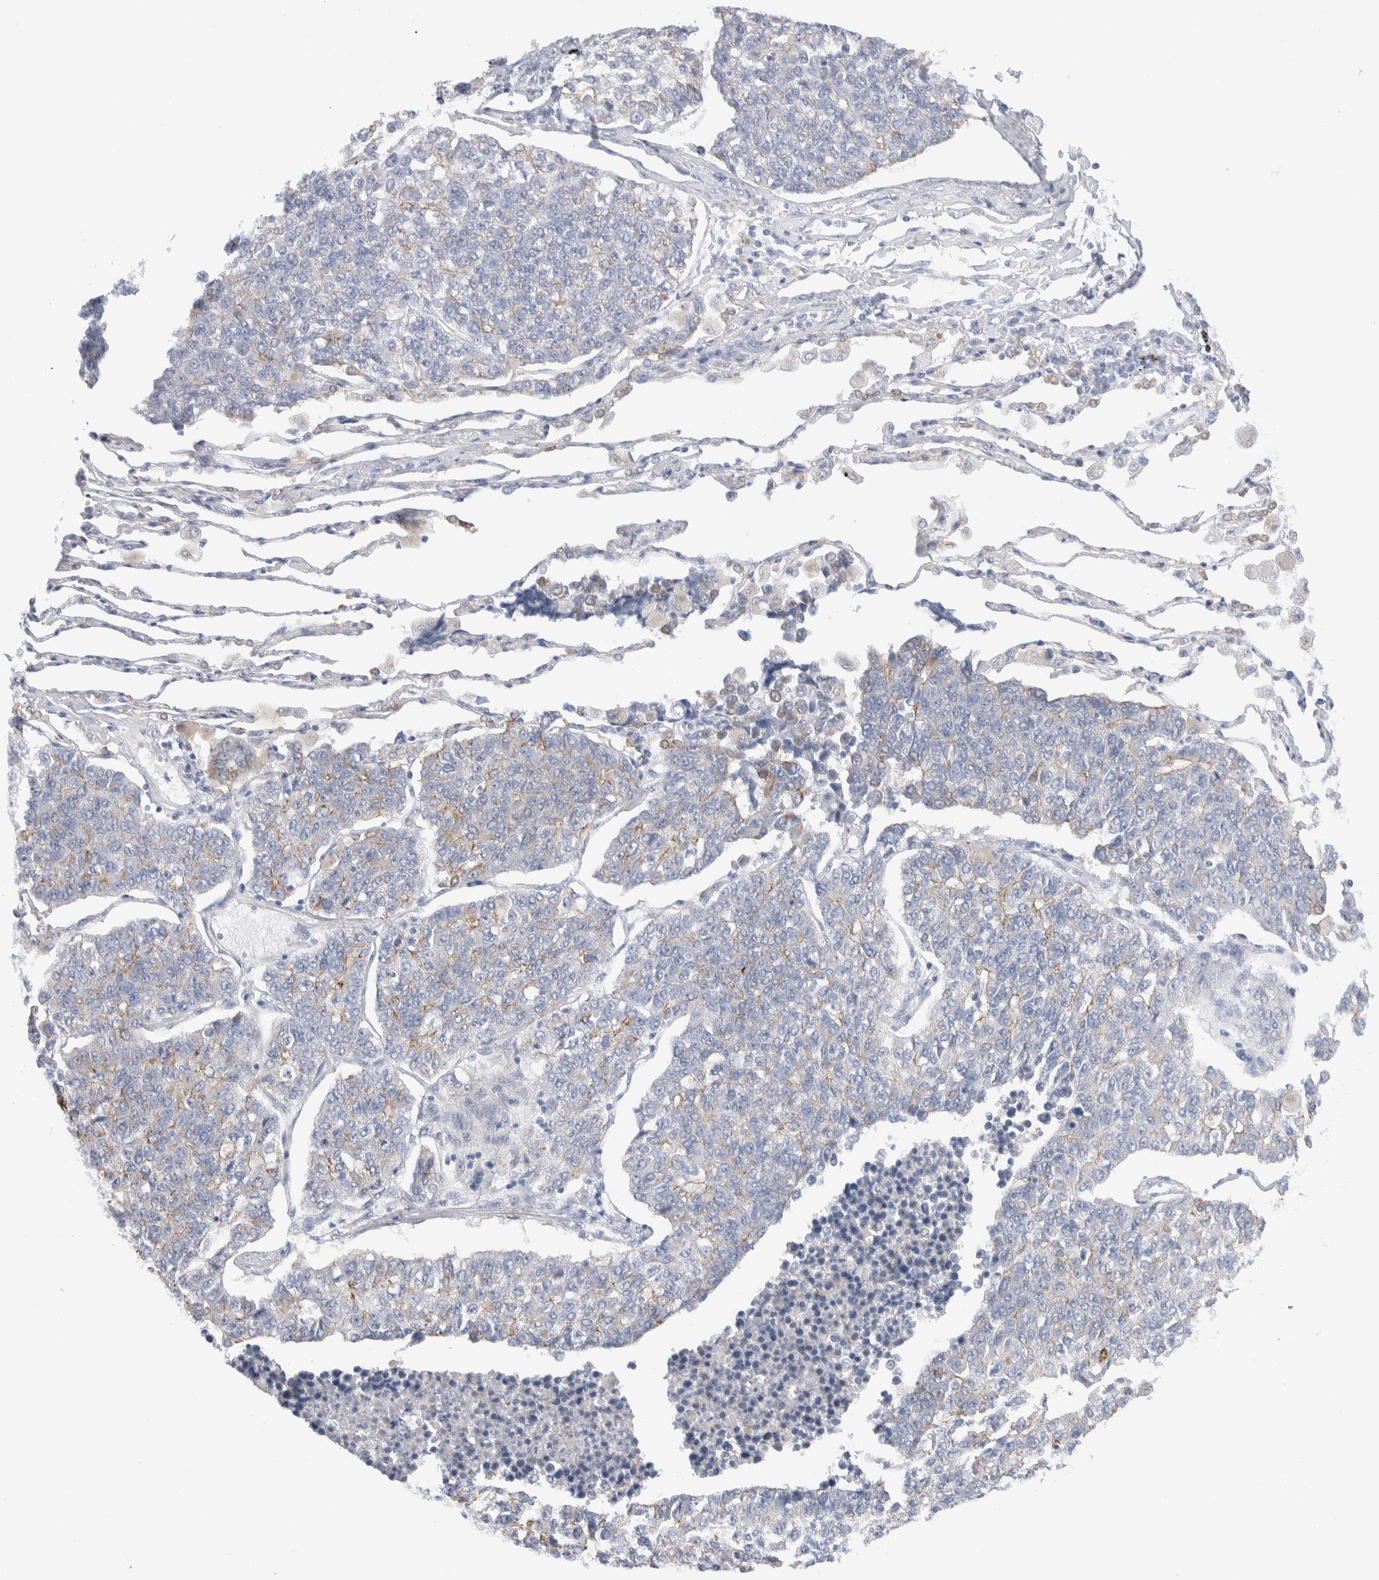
{"staining": {"intensity": "moderate", "quantity": "<25%", "location": "cytoplasmic/membranous"}, "tissue": "lung cancer", "cell_type": "Tumor cells", "image_type": "cancer", "snomed": [{"axis": "morphology", "description": "Adenocarcinoma, NOS"}, {"axis": "topography", "description": "Lung"}], "caption": "Immunohistochemical staining of human lung cancer (adenocarcinoma) displays moderate cytoplasmic/membranous protein expression in about <25% of tumor cells.", "gene": "C1orf112", "patient": {"sex": "male", "age": 49}}